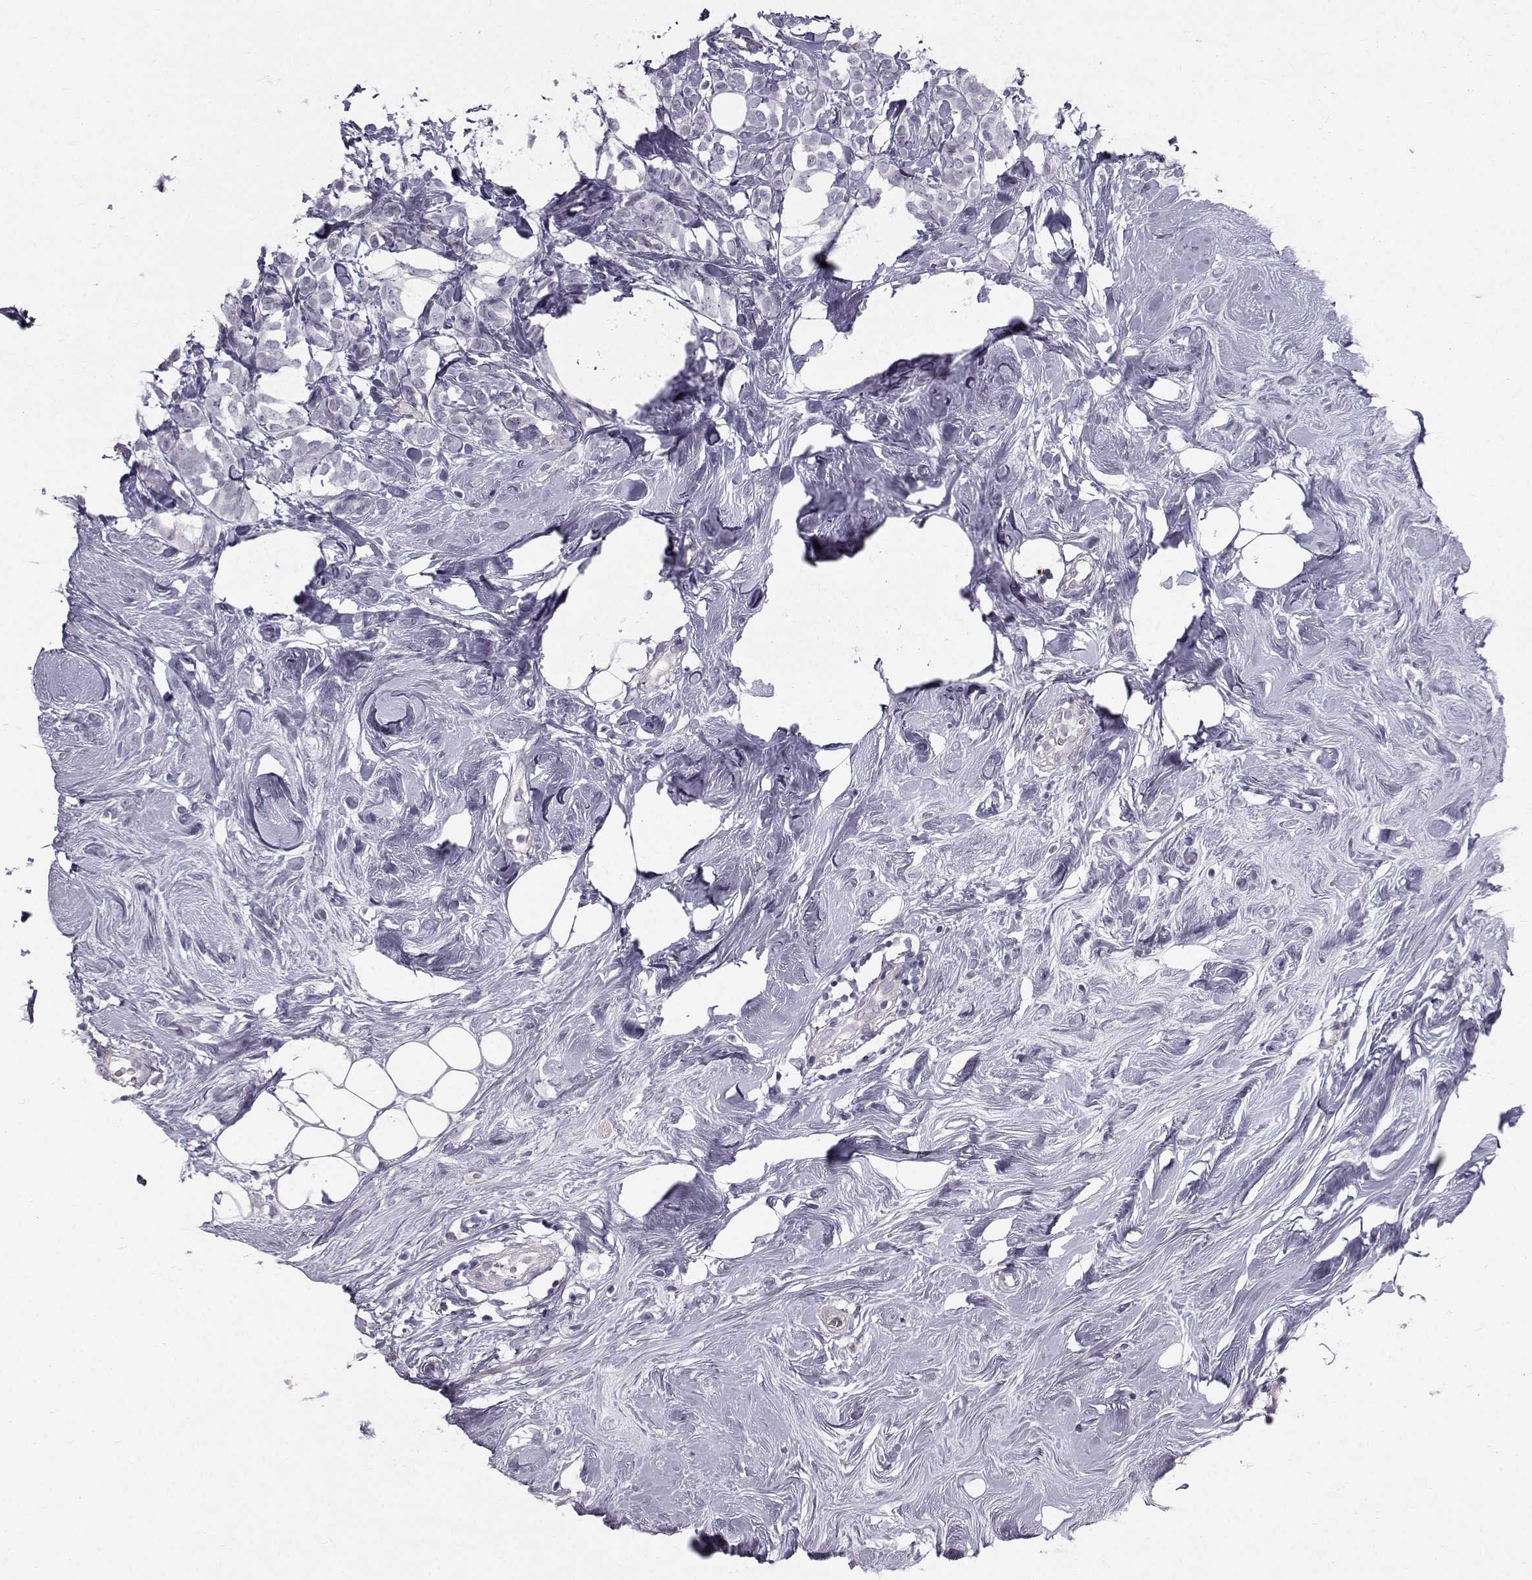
{"staining": {"intensity": "negative", "quantity": "none", "location": "none"}, "tissue": "breast cancer", "cell_type": "Tumor cells", "image_type": "cancer", "snomed": [{"axis": "morphology", "description": "Lobular carcinoma"}, {"axis": "topography", "description": "Breast"}], "caption": "The photomicrograph exhibits no significant positivity in tumor cells of lobular carcinoma (breast). (Immunohistochemistry (ihc), brightfield microscopy, high magnification).", "gene": "SPDYE4", "patient": {"sex": "female", "age": 49}}